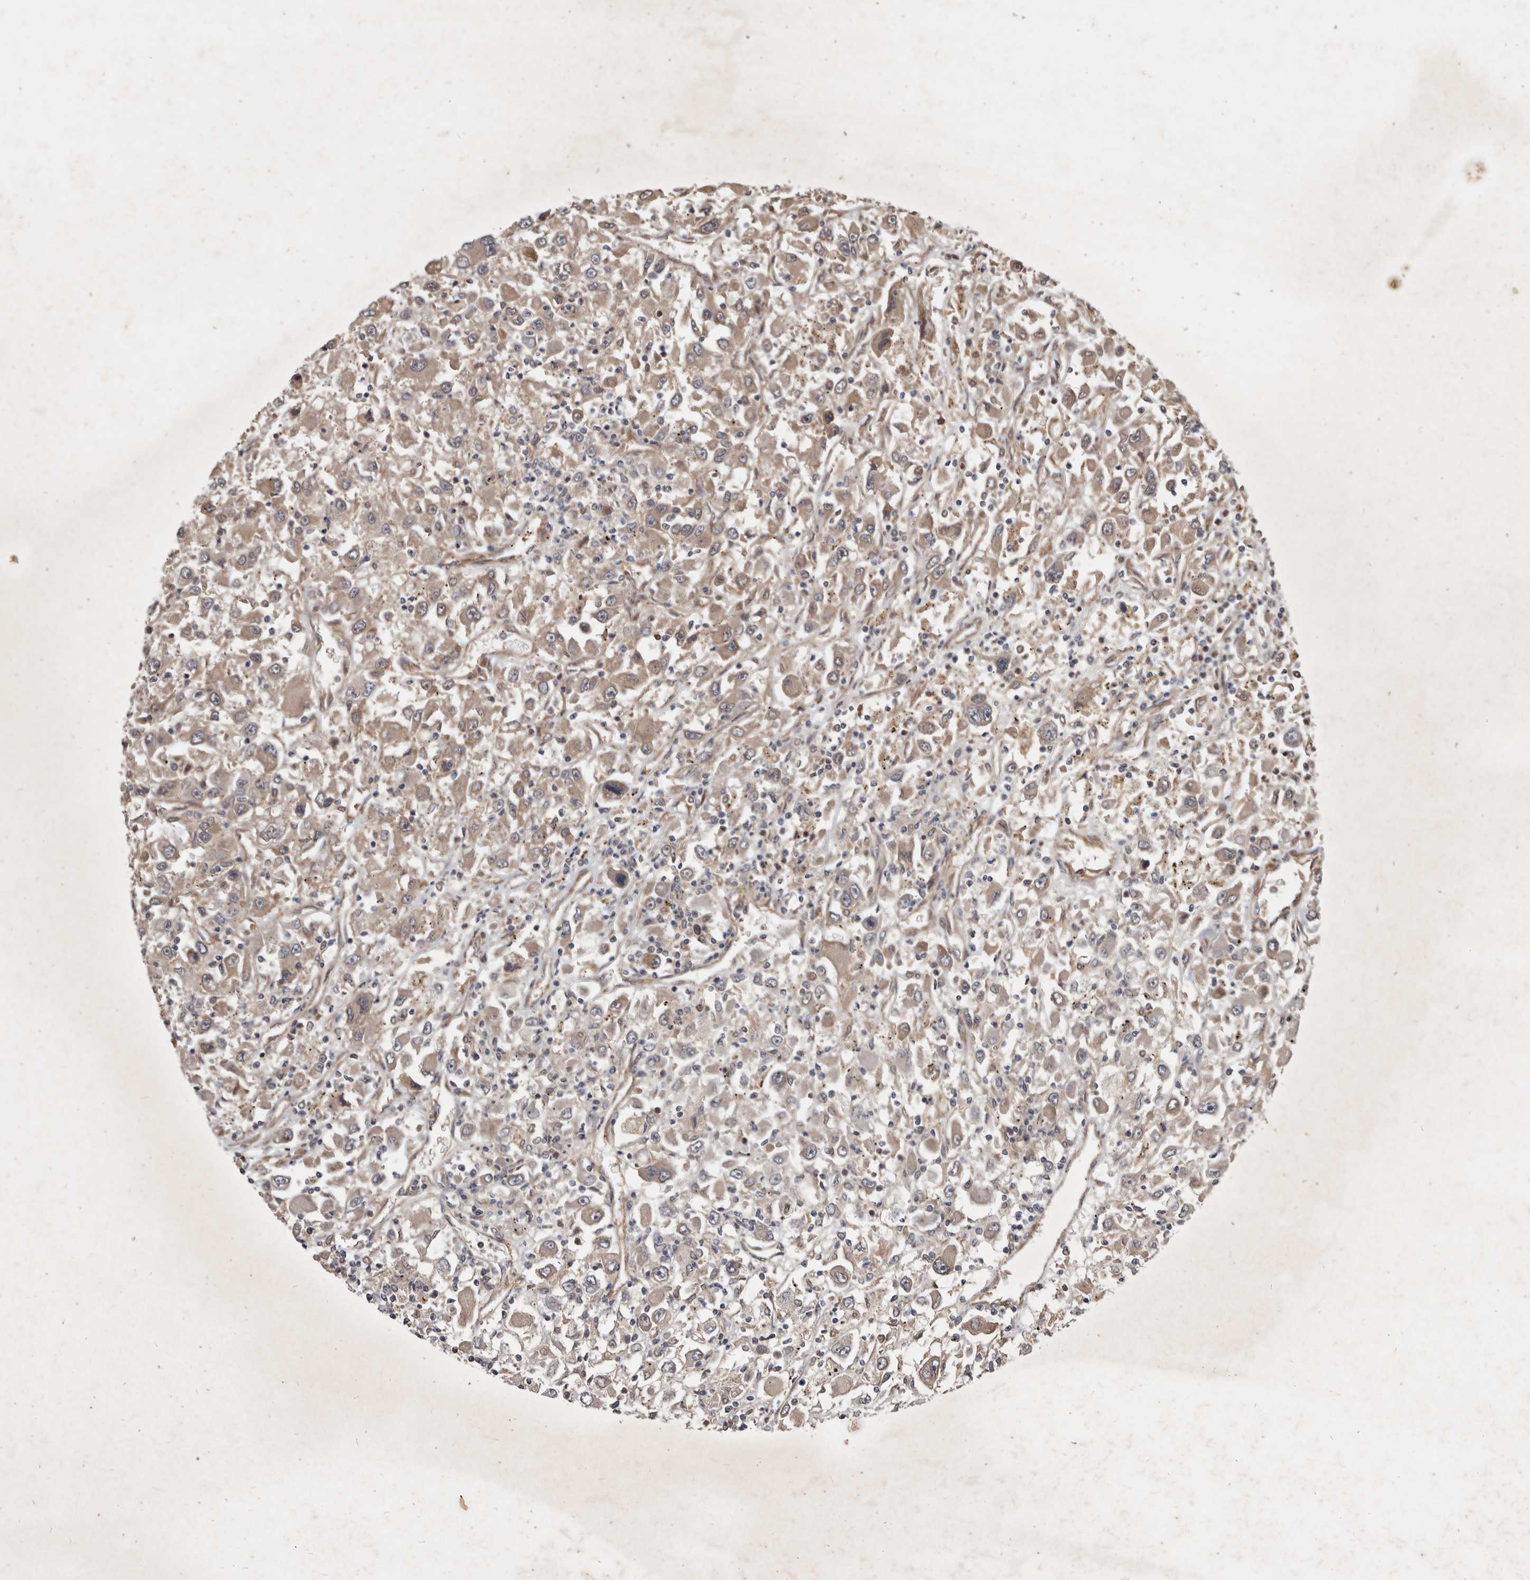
{"staining": {"intensity": "weak", "quantity": ">75%", "location": "cytoplasmic/membranous"}, "tissue": "renal cancer", "cell_type": "Tumor cells", "image_type": "cancer", "snomed": [{"axis": "morphology", "description": "Adenocarcinoma, NOS"}, {"axis": "topography", "description": "Kidney"}], "caption": "The photomicrograph demonstrates a brown stain indicating the presence of a protein in the cytoplasmic/membranous of tumor cells in renal cancer (adenocarcinoma). The protein is stained brown, and the nuclei are stained in blue (DAB (3,3'-diaminobenzidine) IHC with brightfield microscopy, high magnification).", "gene": "DNAJC28", "patient": {"sex": "female", "age": 52}}